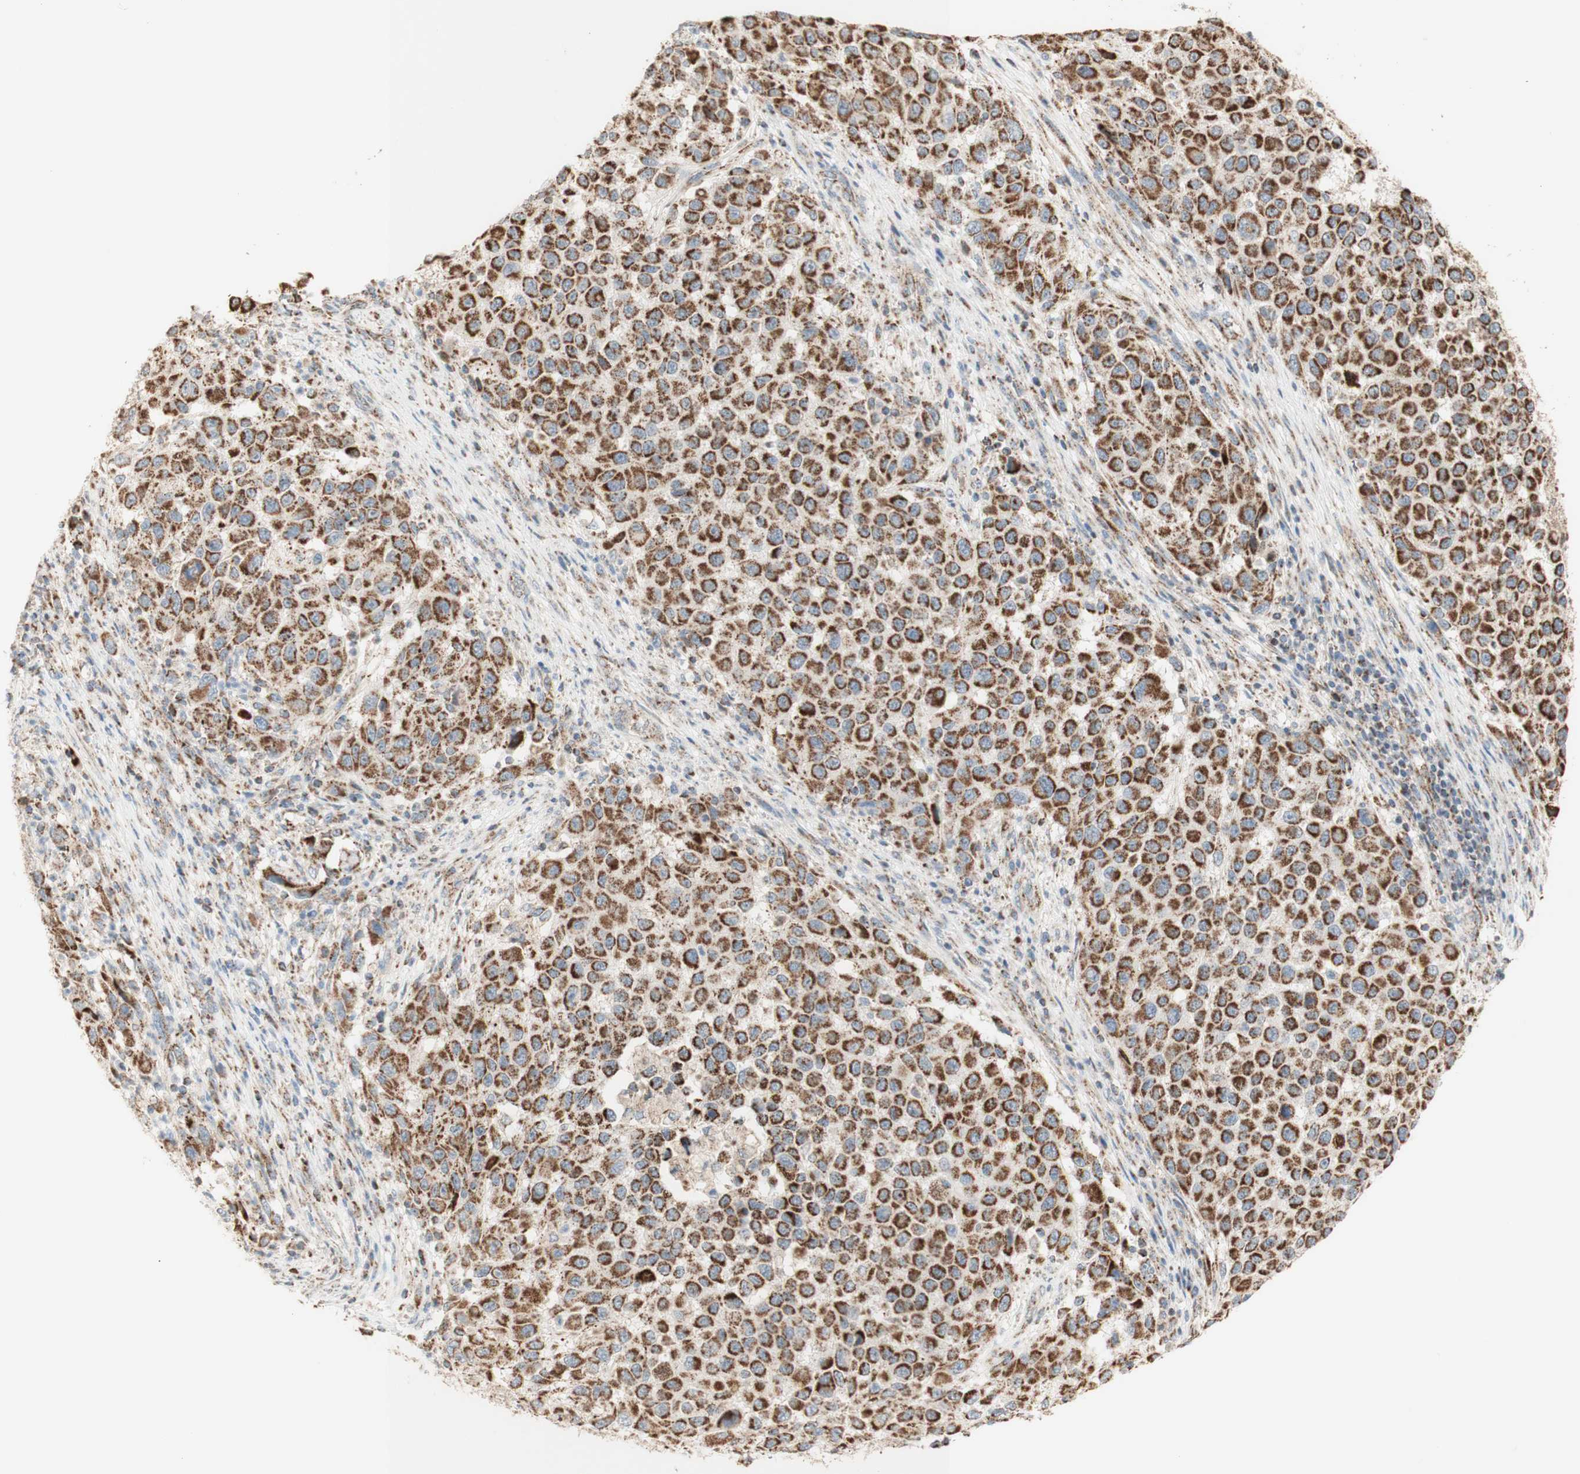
{"staining": {"intensity": "moderate", "quantity": ">75%", "location": "cytoplasmic/membranous"}, "tissue": "melanoma", "cell_type": "Tumor cells", "image_type": "cancer", "snomed": [{"axis": "morphology", "description": "Malignant melanoma, Metastatic site"}, {"axis": "topography", "description": "Lymph node"}], "caption": "IHC histopathology image of melanoma stained for a protein (brown), which displays medium levels of moderate cytoplasmic/membranous expression in approximately >75% of tumor cells.", "gene": "LETM1", "patient": {"sex": "male", "age": 61}}